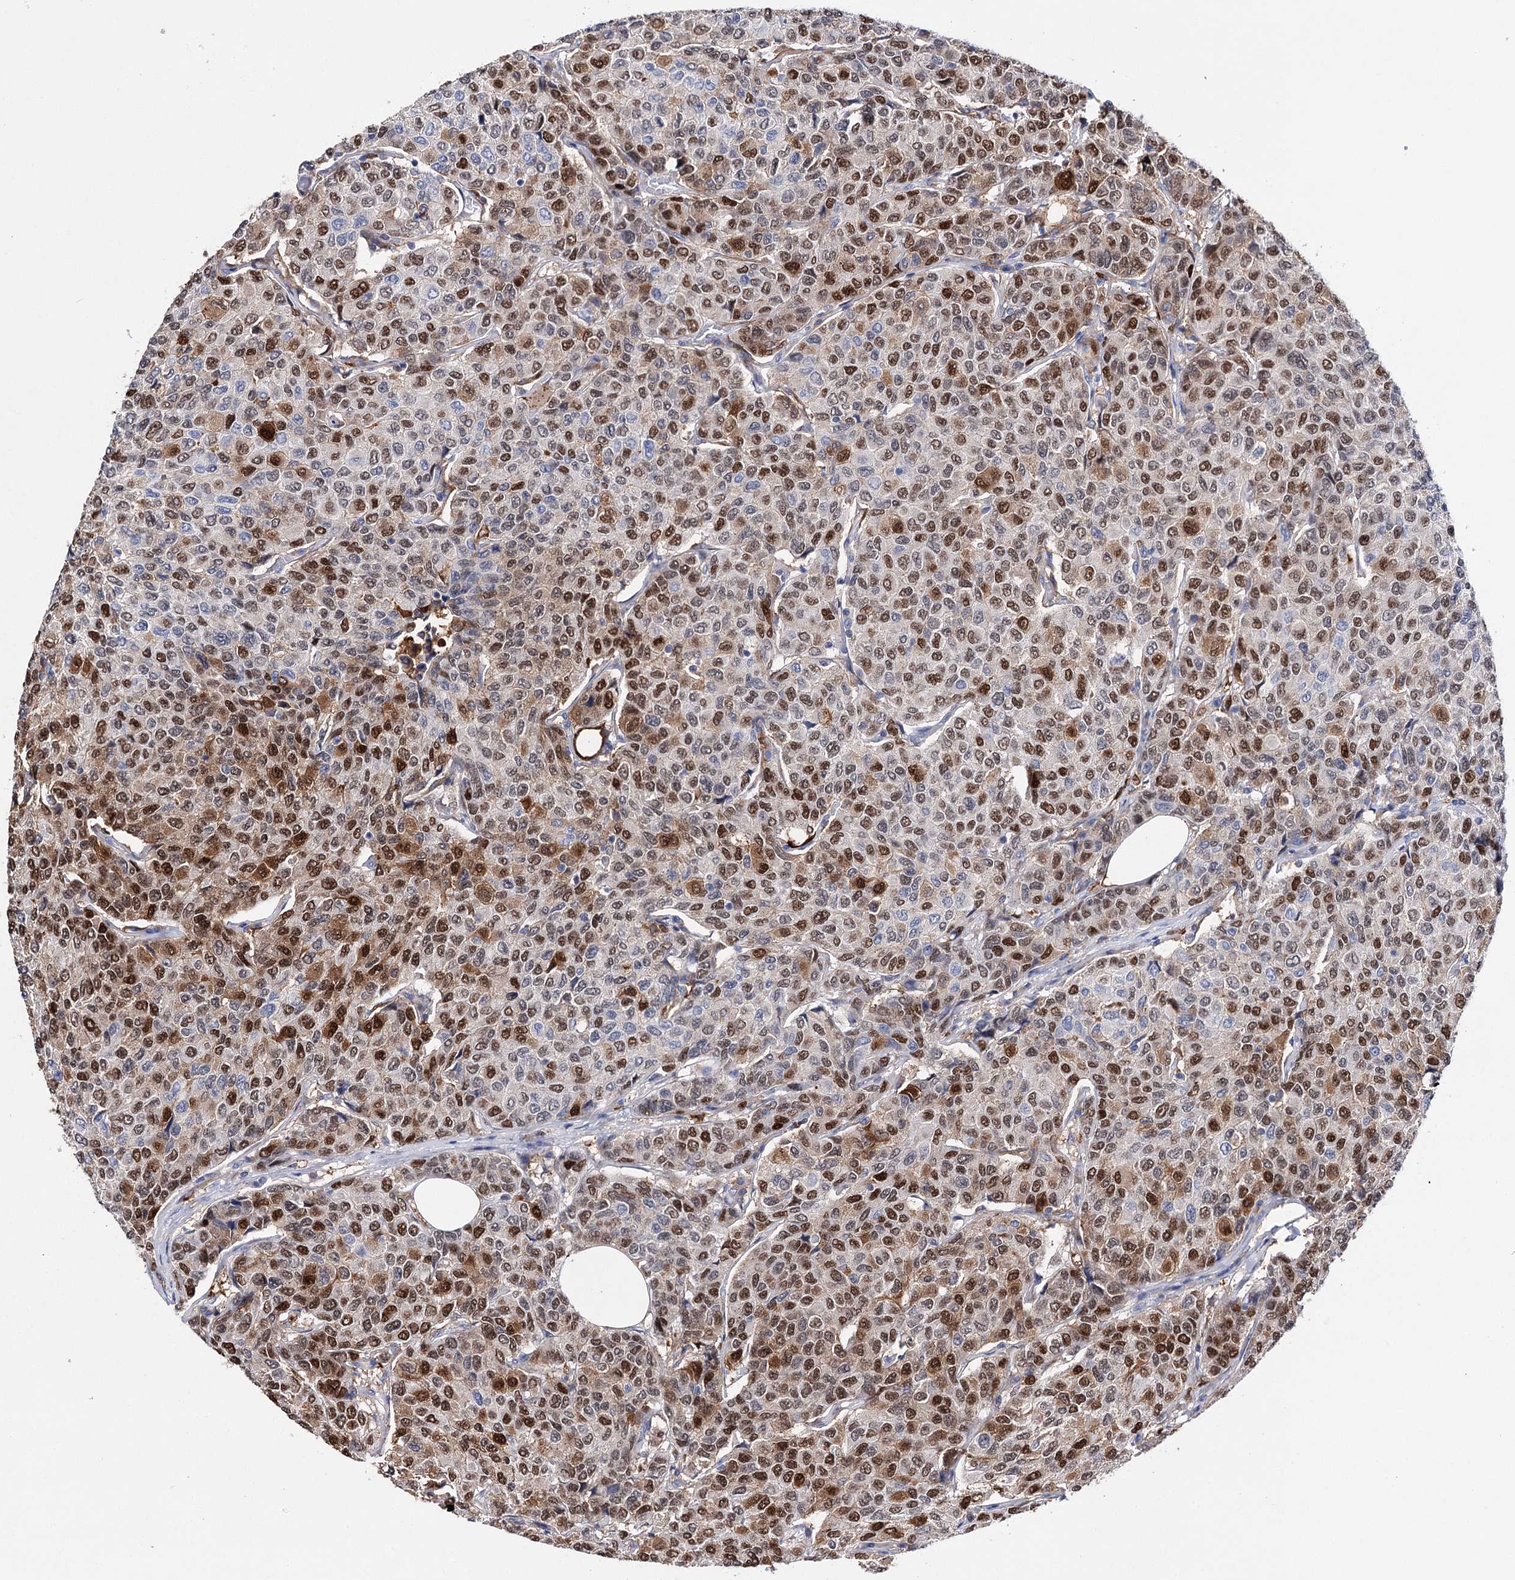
{"staining": {"intensity": "strong", "quantity": ">75%", "location": "cytoplasmic/membranous,nuclear"}, "tissue": "breast cancer", "cell_type": "Tumor cells", "image_type": "cancer", "snomed": [{"axis": "morphology", "description": "Duct carcinoma"}, {"axis": "topography", "description": "Breast"}], "caption": "Breast invasive ductal carcinoma tissue shows strong cytoplasmic/membranous and nuclear expression in approximately >75% of tumor cells (DAB (3,3'-diaminobenzidine) IHC with brightfield microscopy, high magnification).", "gene": "CFAP46", "patient": {"sex": "female", "age": 55}}